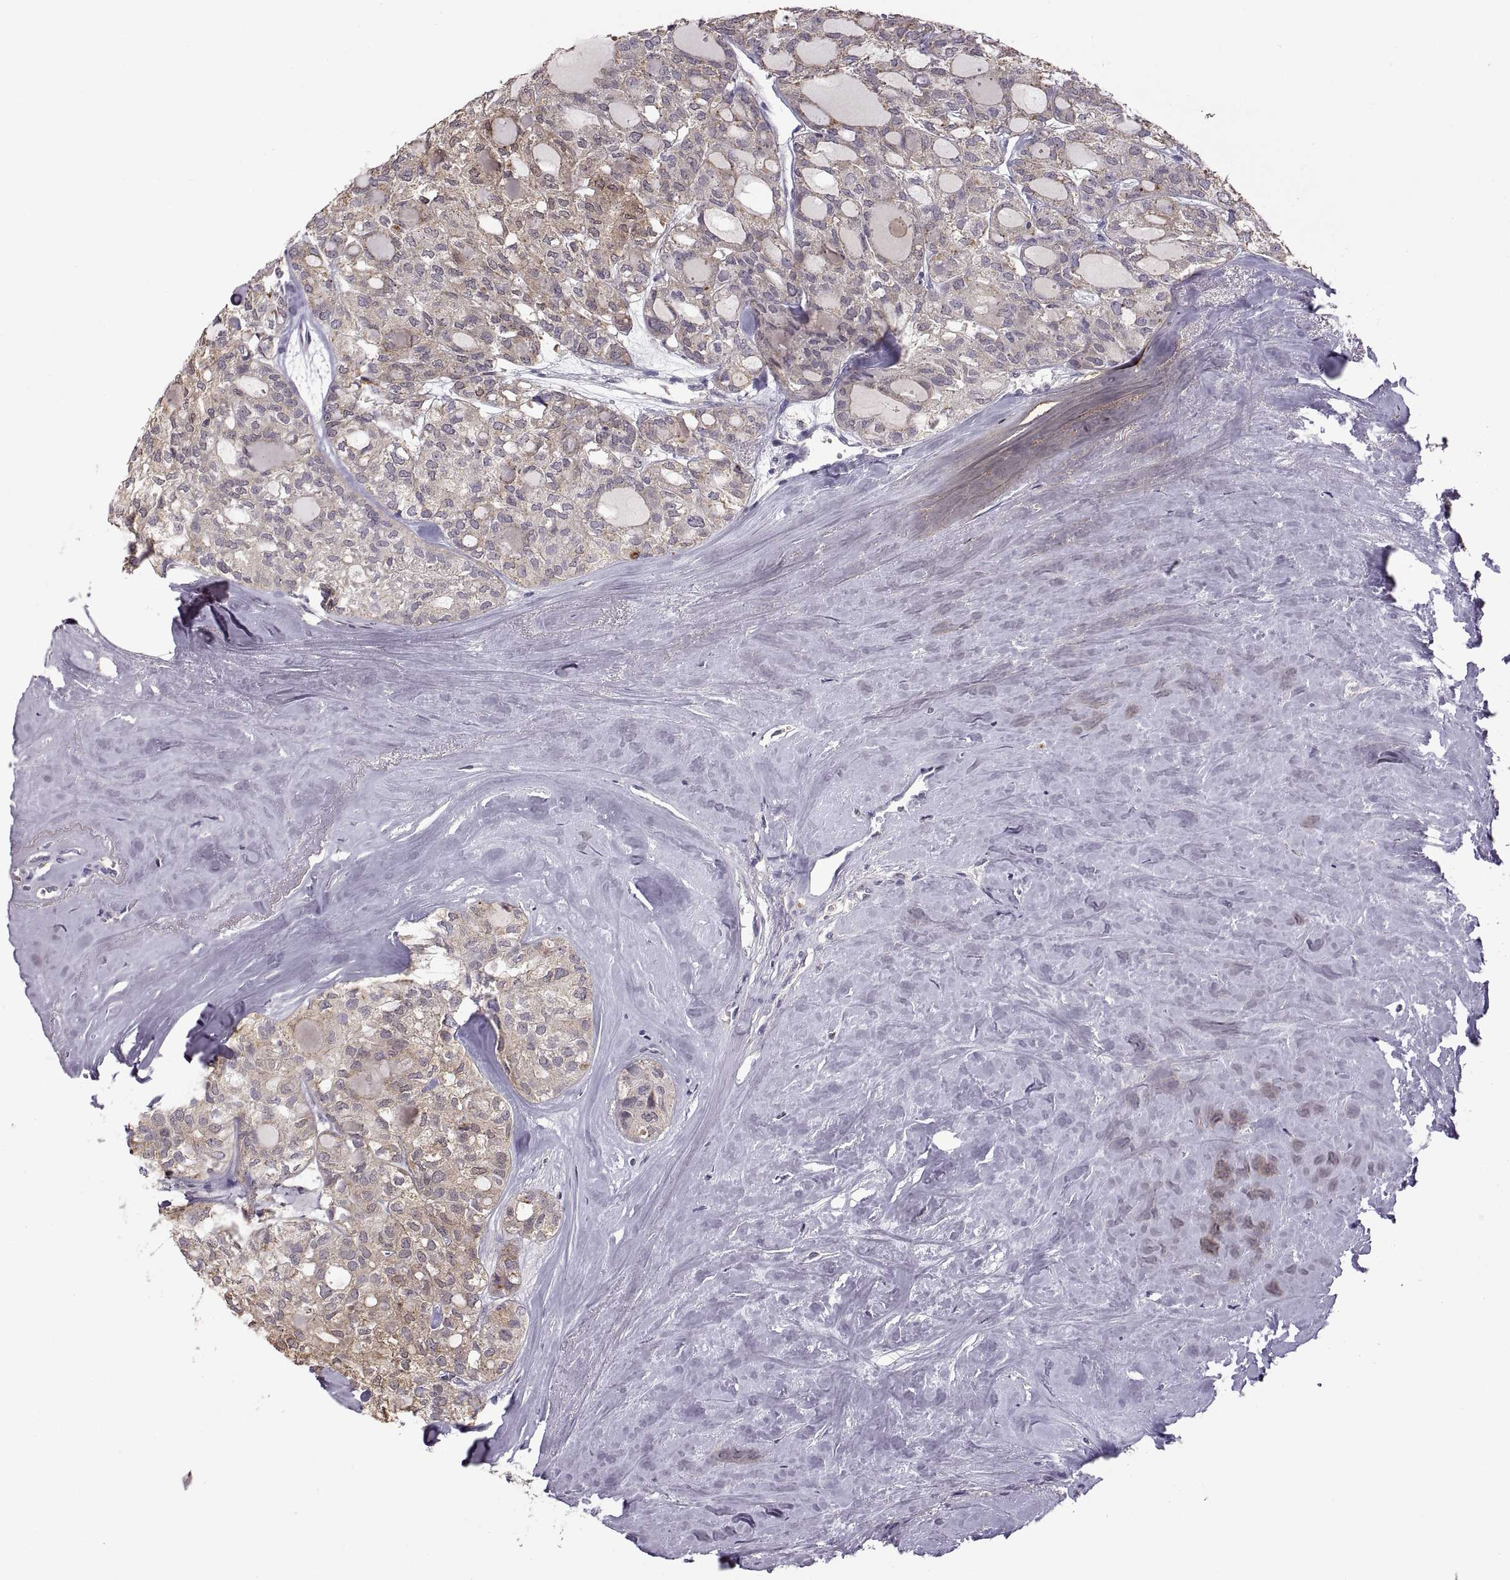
{"staining": {"intensity": "weak", "quantity": "<25%", "location": "cytoplasmic/membranous"}, "tissue": "thyroid cancer", "cell_type": "Tumor cells", "image_type": "cancer", "snomed": [{"axis": "morphology", "description": "Follicular adenoma carcinoma, NOS"}, {"axis": "topography", "description": "Thyroid gland"}], "caption": "DAB (3,3'-diaminobenzidine) immunohistochemical staining of human follicular adenoma carcinoma (thyroid) shows no significant positivity in tumor cells.", "gene": "FGF9", "patient": {"sex": "male", "age": 75}}